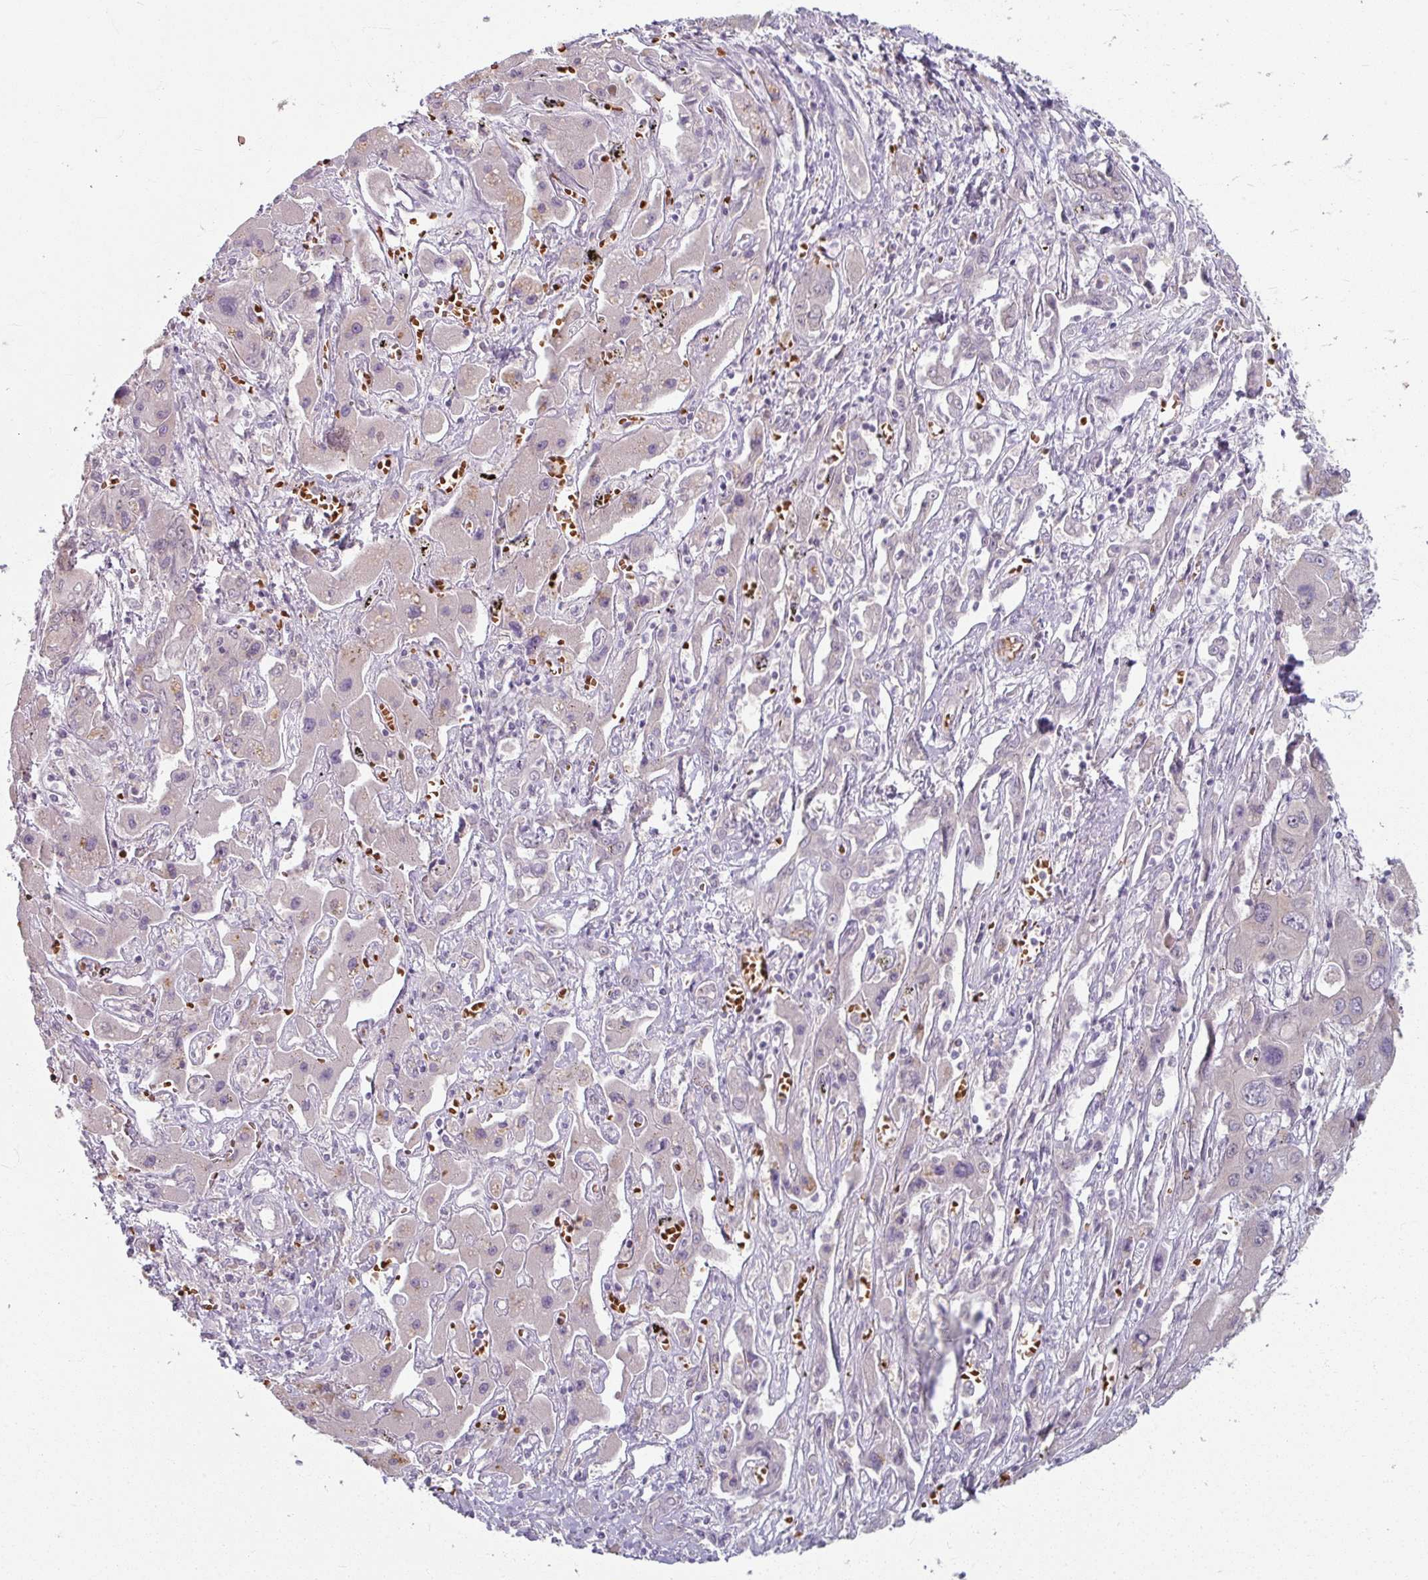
{"staining": {"intensity": "negative", "quantity": "none", "location": "none"}, "tissue": "liver cancer", "cell_type": "Tumor cells", "image_type": "cancer", "snomed": [{"axis": "morphology", "description": "Cholangiocarcinoma"}, {"axis": "topography", "description": "Liver"}], "caption": "DAB (3,3'-diaminobenzidine) immunohistochemical staining of liver cancer (cholangiocarcinoma) shows no significant staining in tumor cells. The staining was performed using DAB to visualize the protein expression in brown, while the nuclei were stained in blue with hematoxylin (Magnification: 20x).", "gene": "KMT5C", "patient": {"sex": "male", "age": 67}}